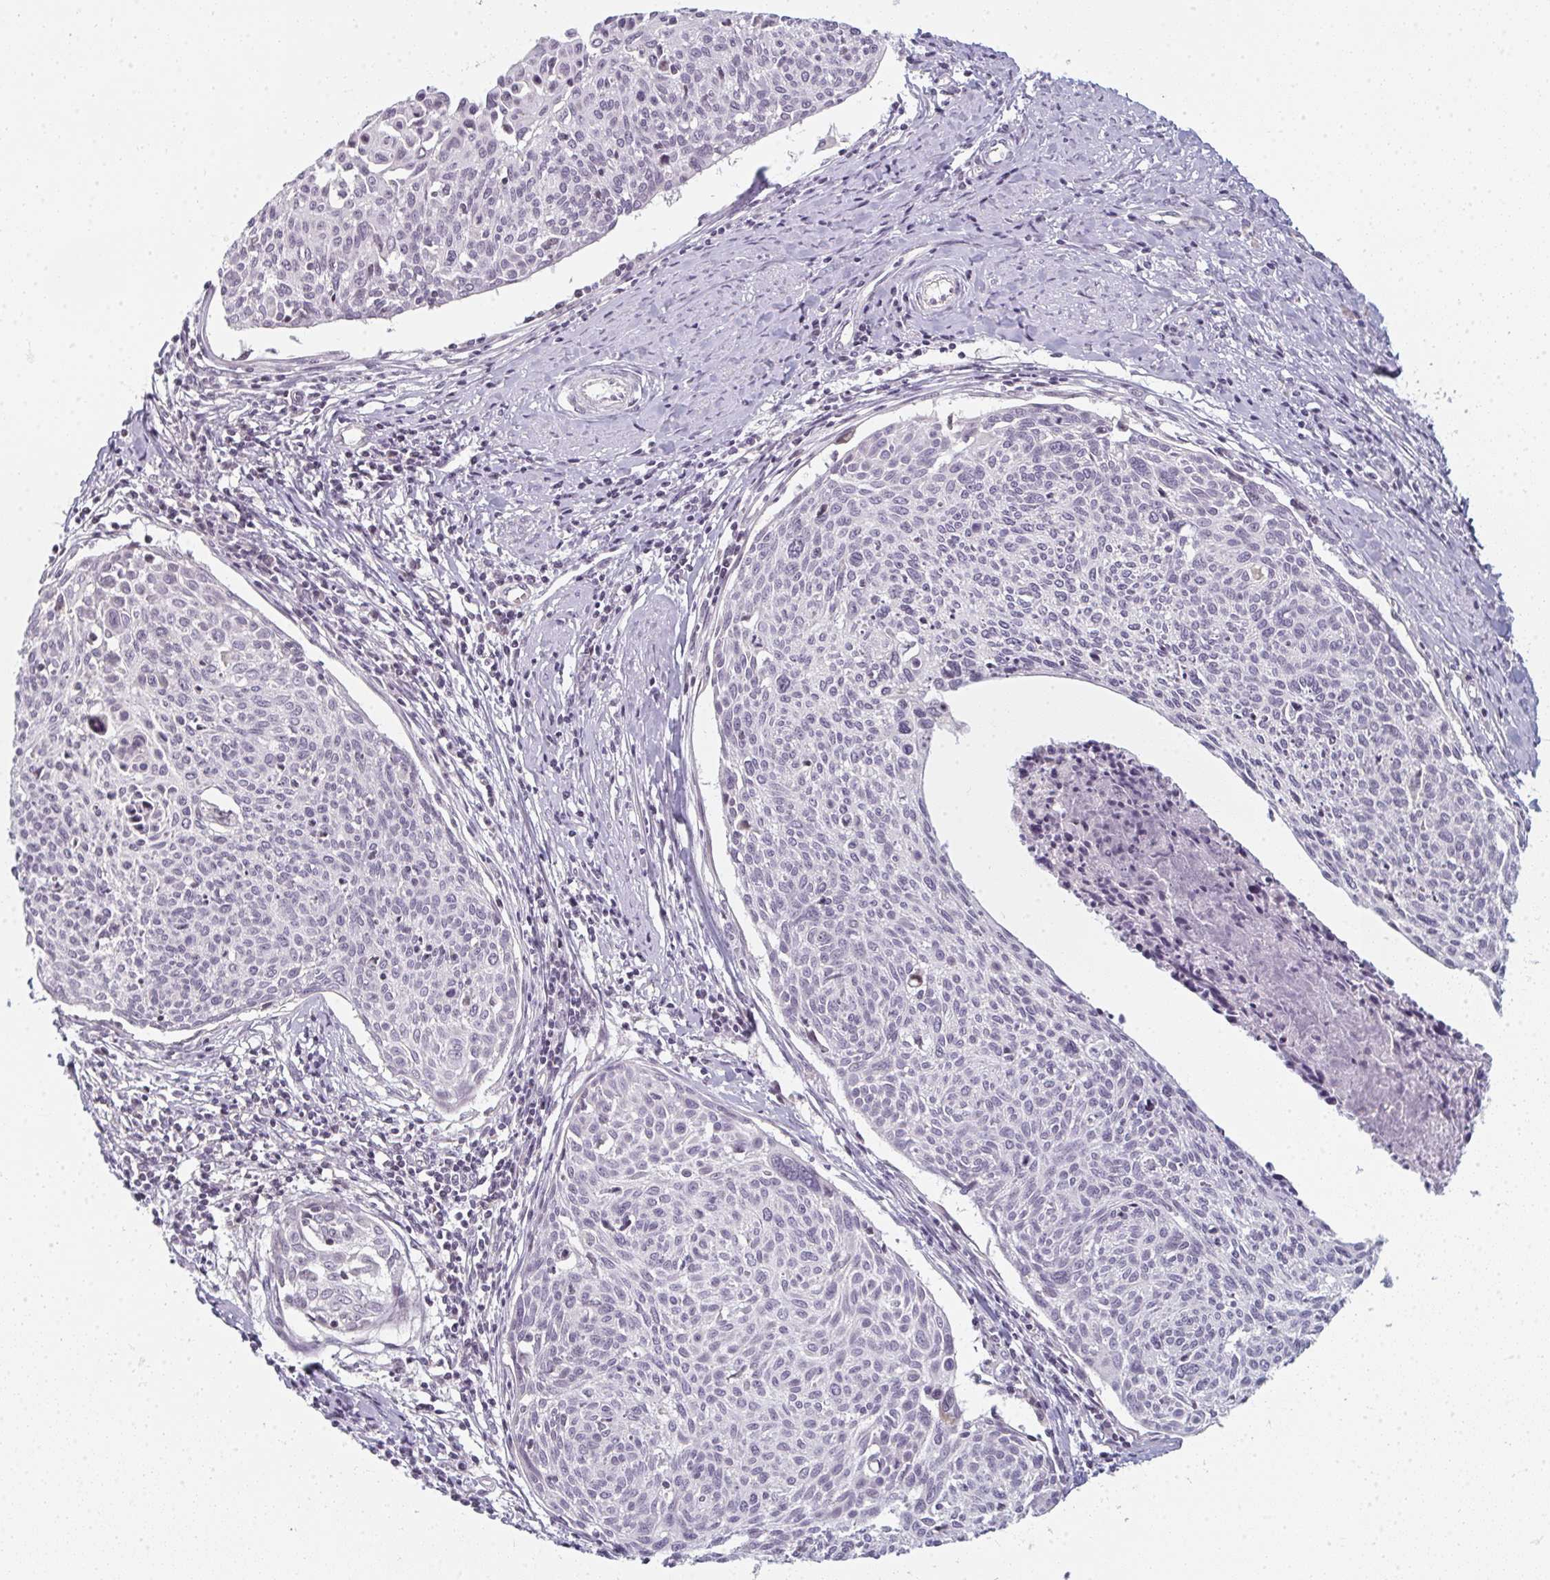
{"staining": {"intensity": "negative", "quantity": "none", "location": "none"}, "tissue": "cervical cancer", "cell_type": "Tumor cells", "image_type": "cancer", "snomed": [{"axis": "morphology", "description": "Squamous cell carcinoma, NOS"}, {"axis": "topography", "description": "Cervix"}], "caption": "Protein analysis of squamous cell carcinoma (cervical) reveals no significant expression in tumor cells.", "gene": "RBBP6", "patient": {"sex": "female", "age": 49}}